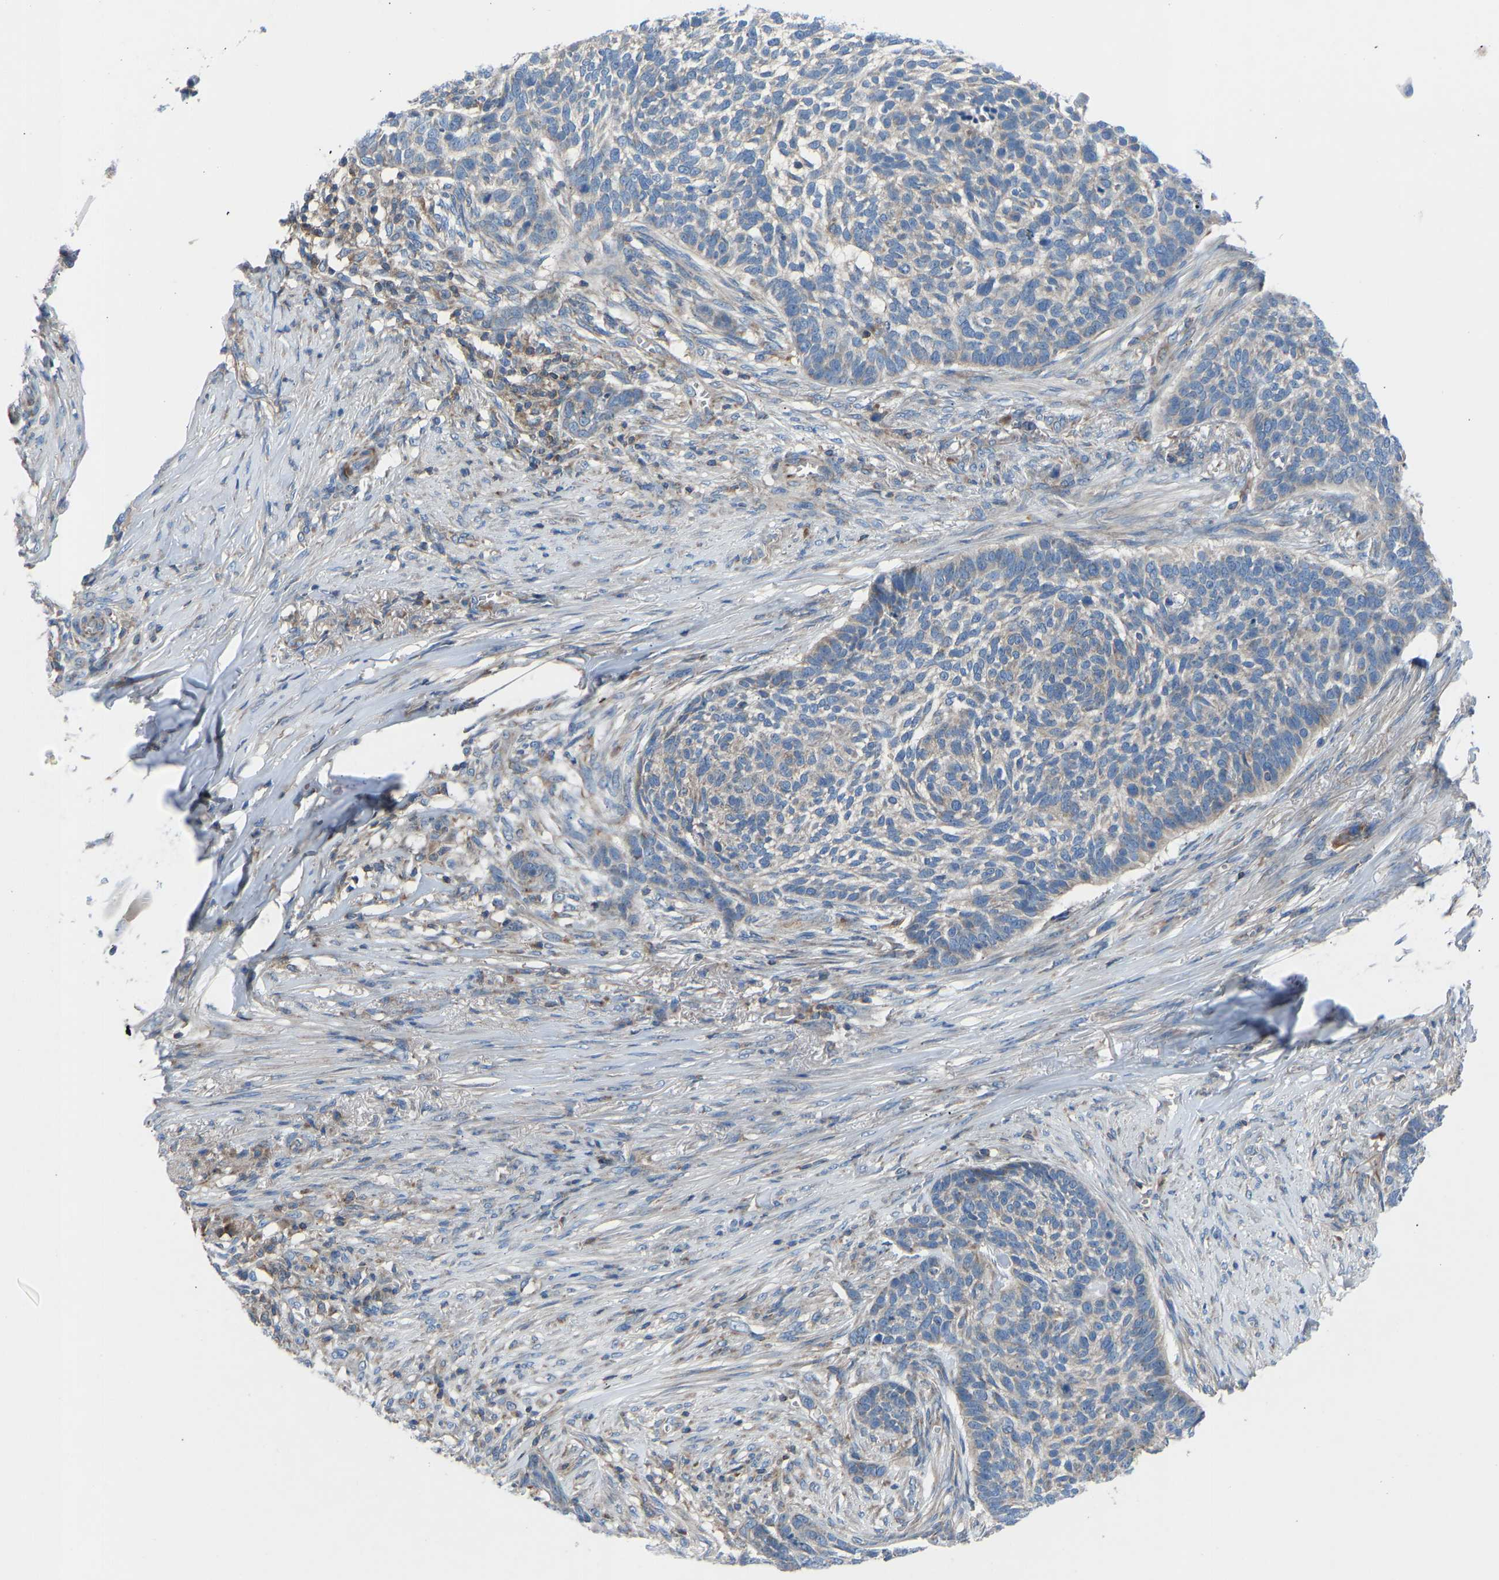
{"staining": {"intensity": "weak", "quantity": "<25%", "location": "cytoplasmic/membranous"}, "tissue": "skin cancer", "cell_type": "Tumor cells", "image_type": "cancer", "snomed": [{"axis": "morphology", "description": "Basal cell carcinoma"}, {"axis": "topography", "description": "Skin"}], "caption": "Tumor cells show no significant protein staining in skin basal cell carcinoma.", "gene": "GRK6", "patient": {"sex": "male", "age": 85}}